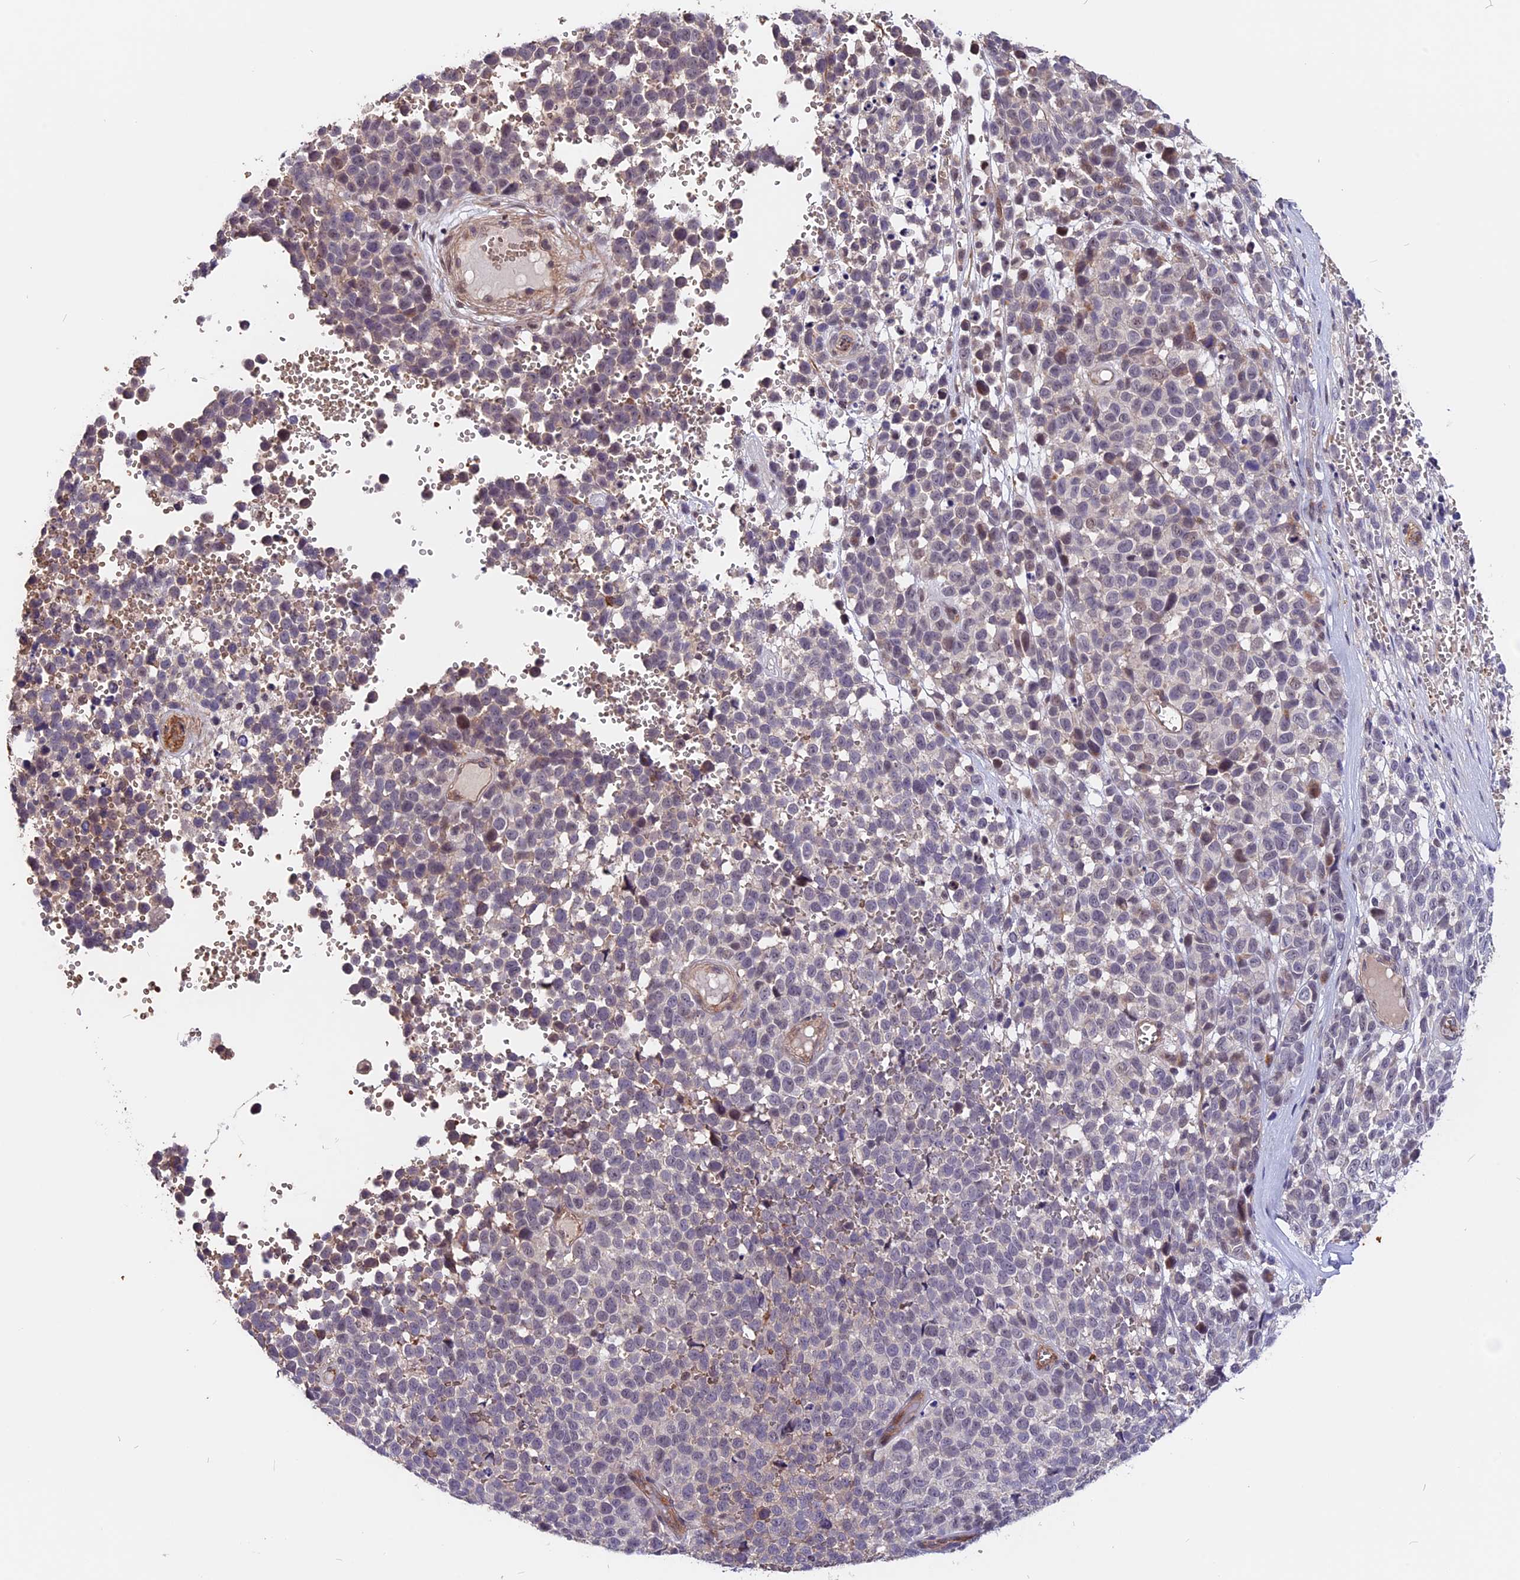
{"staining": {"intensity": "negative", "quantity": "none", "location": "none"}, "tissue": "melanoma", "cell_type": "Tumor cells", "image_type": "cancer", "snomed": [{"axis": "morphology", "description": "Malignant melanoma, NOS"}, {"axis": "topography", "description": "Nose, NOS"}], "caption": "High power microscopy histopathology image of an immunohistochemistry (IHC) micrograph of malignant melanoma, revealing no significant expression in tumor cells.", "gene": "ZC3H10", "patient": {"sex": "female", "age": 48}}